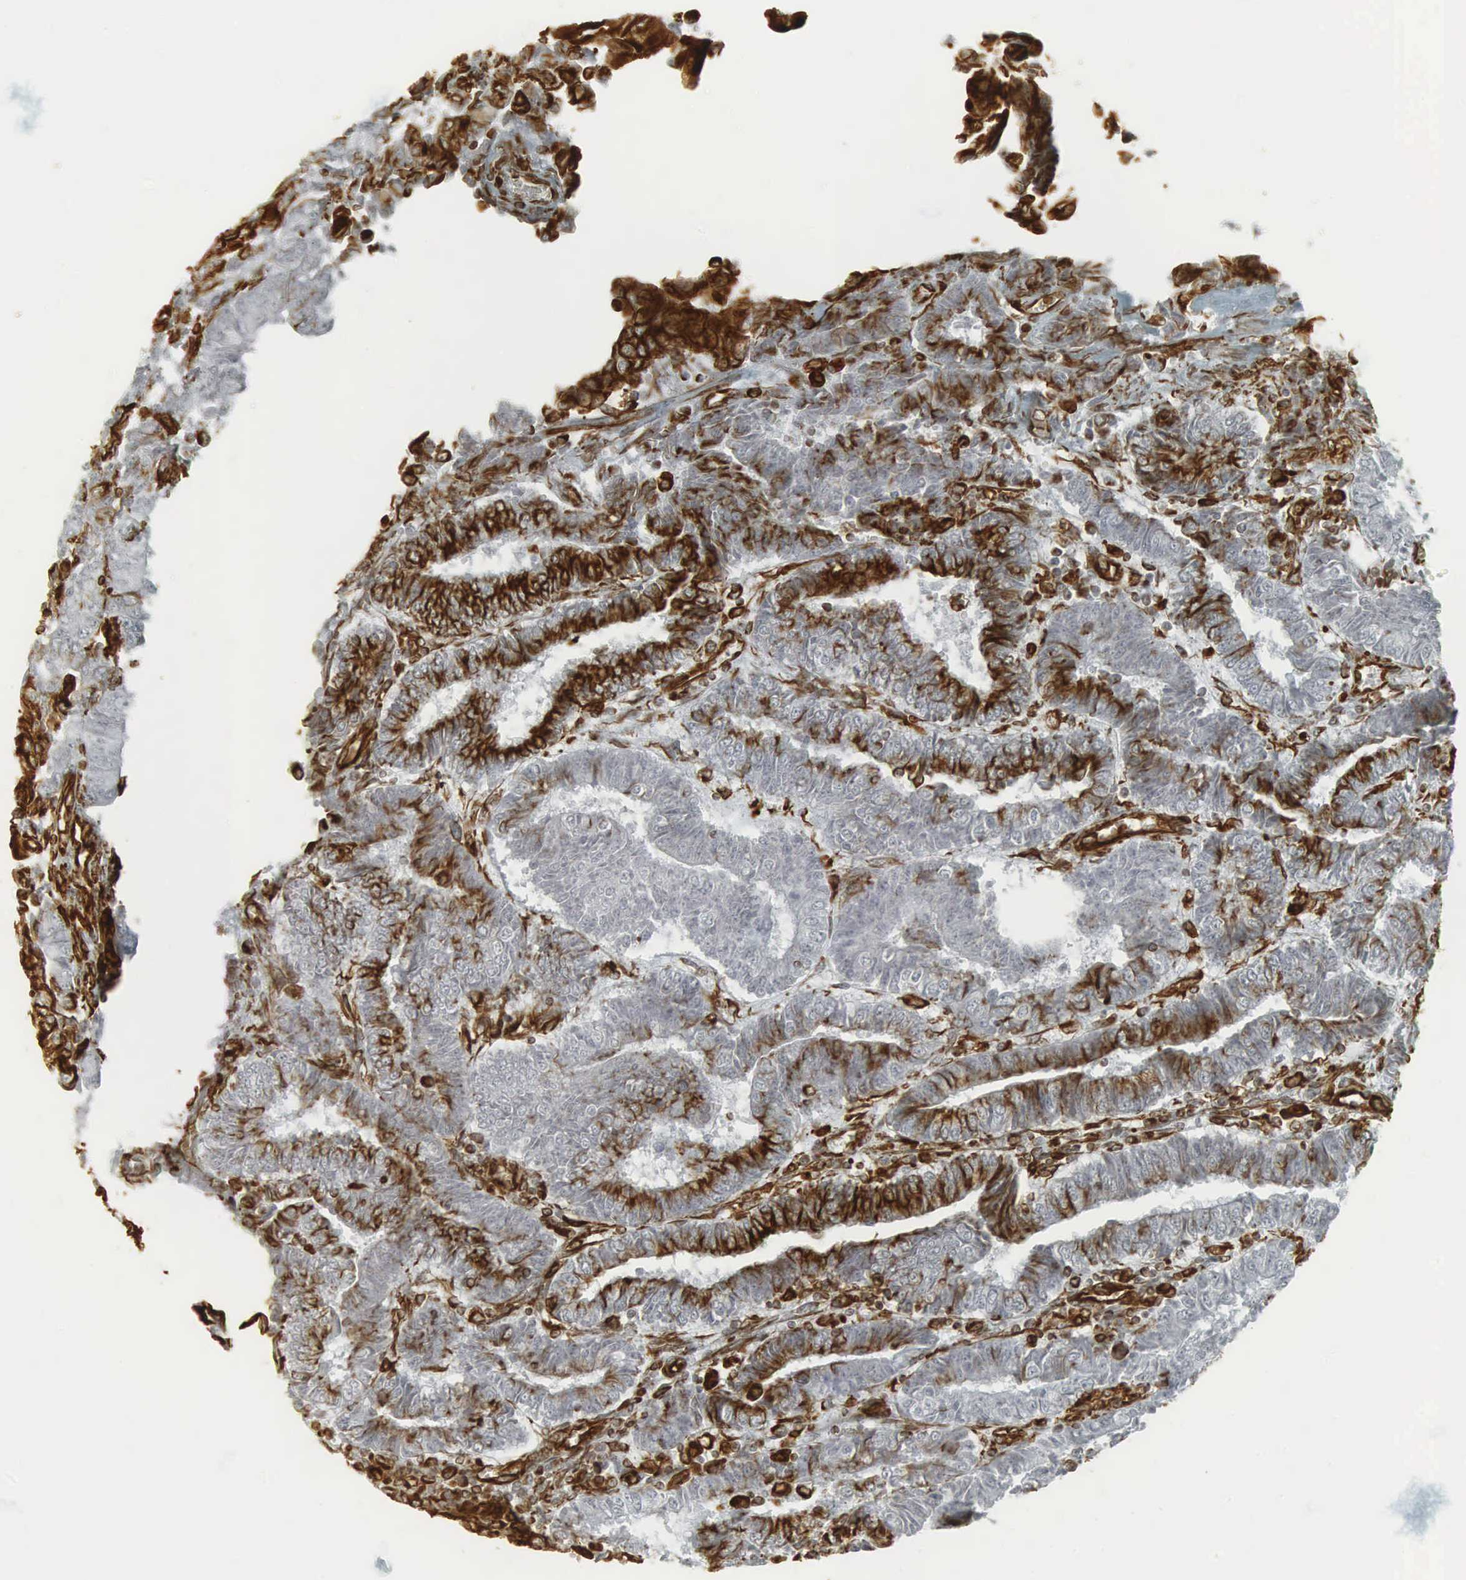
{"staining": {"intensity": "moderate", "quantity": "25%-75%", "location": "cytoplasmic/membranous"}, "tissue": "endometrial cancer", "cell_type": "Tumor cells", "image_type": "cancer", "snomed": [{"axis": "morphology", "description": "Adenocarcinoma, NOS"}, {"axis": "topography", "description": "Endometrium"}], "caption": "Adenocarcinoma (endometrial) was stained to show a protein in brown. There is medium levels of moderate cytoplasmic/membranous expression in about 25%-75% of tumor cells.", "gene": "VIM", "patient": {"sex": "female", "age": 75}}